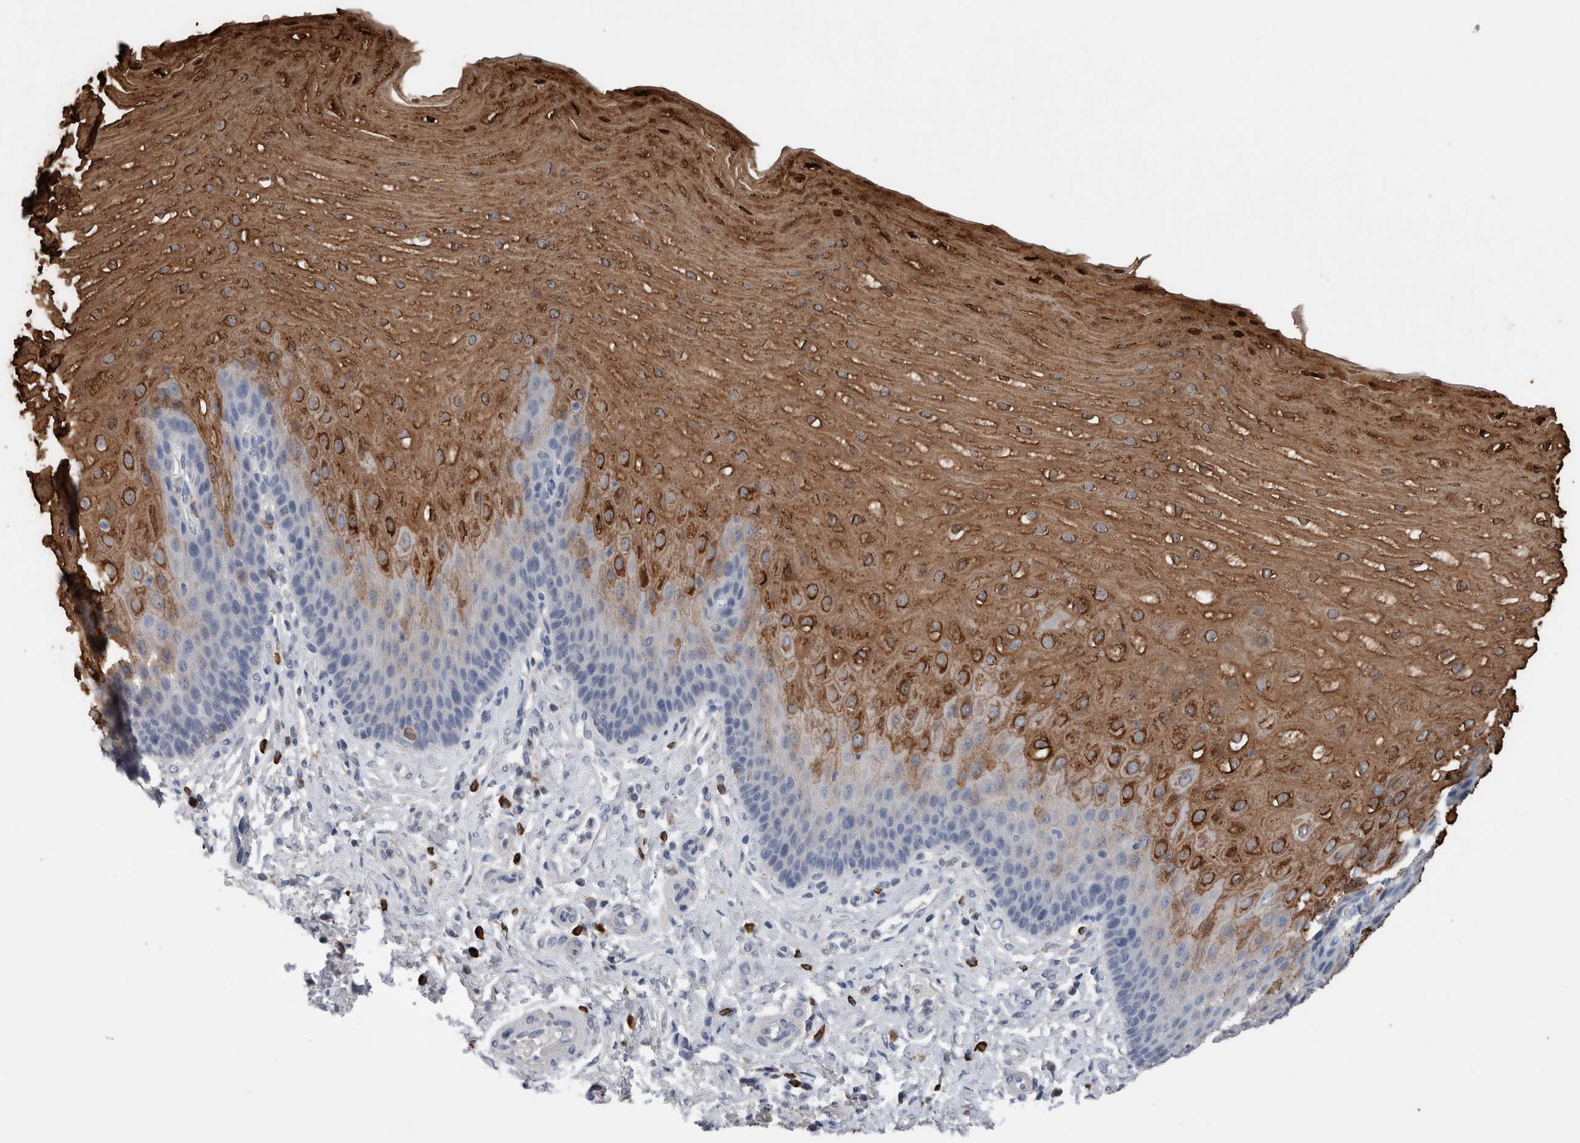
{"staining": {"intensity": "strong", "quantity": "<25%", "location": "cytoplasmic/membranous"}, "tissue": "esophagus", "cell_type": "Squamous epithelial cells", "image_type": "normal", "snomed": [{"axis": "morphology", "description": "Normal tissue, NOS"}, {"axis": "topography", "description": "Esophagus"}], "caption": "Human esophagus stained with a brown dye reveals strong cytoplasmic/membranous positive positivity in approximately <25% of squamous epithelial cells.", "gene": "CRNN", "patient": {"sex": "male", "age": 54}}